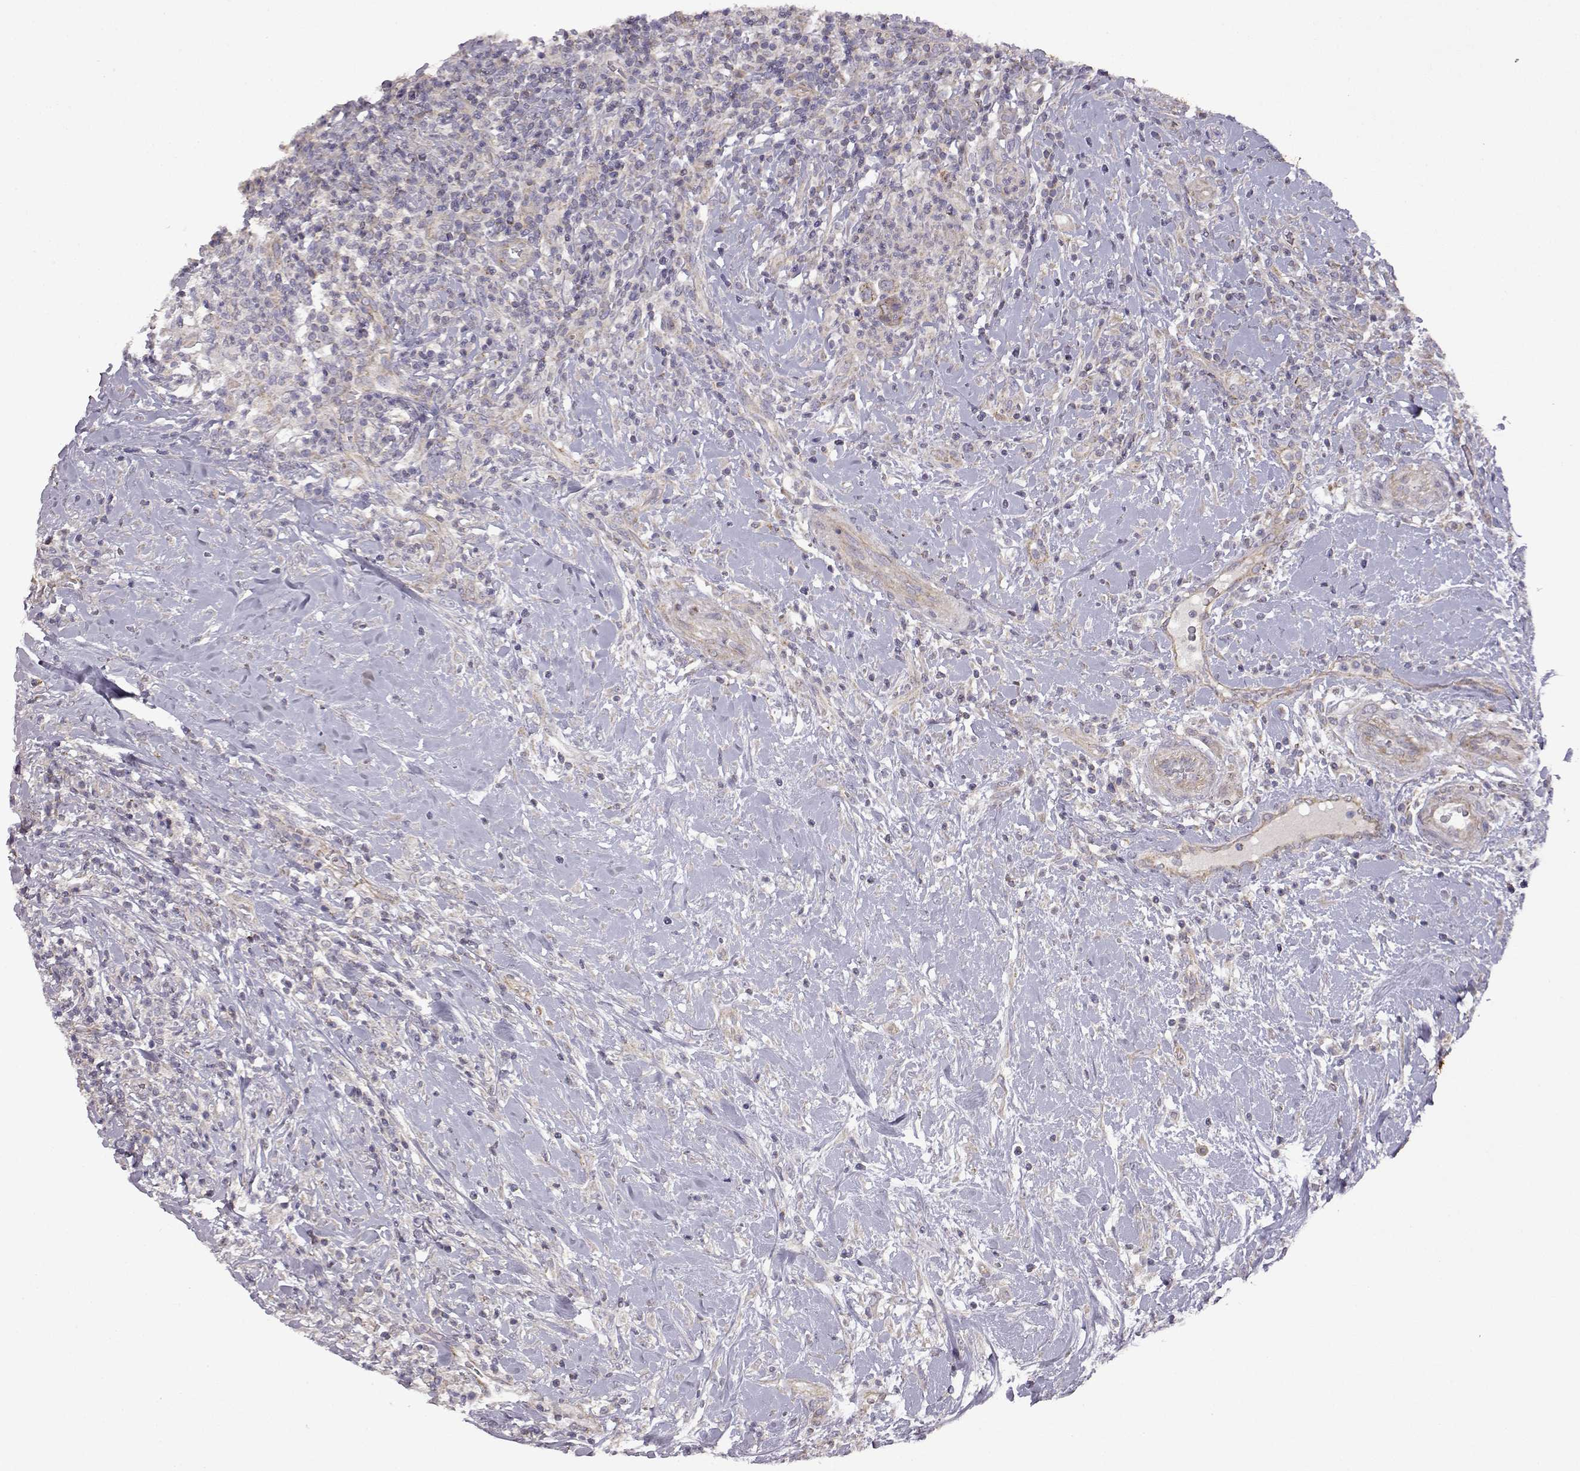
{"staining": {"intensity": "weak", "quantity": "<25%", "location": "cytoplasmic/membranous"}, "tissue": "head and neck cancer", "cell_type": "Tumor cells", "image_type": "cancer", "snomed": [{"axis": "morphology", "description": "Squamous cell carcinoma, NOS"}, {"axis": "topography", "description": "Head-Neck"}], "caption": "A photomicrograph of human squamous cell carcinoma (head and neck) is negative for staining in tumor cells. (IHC, brightfield microscopy, high magnification).", "gene": "DDC", "patient": {"sex": "male", "age": 69}}